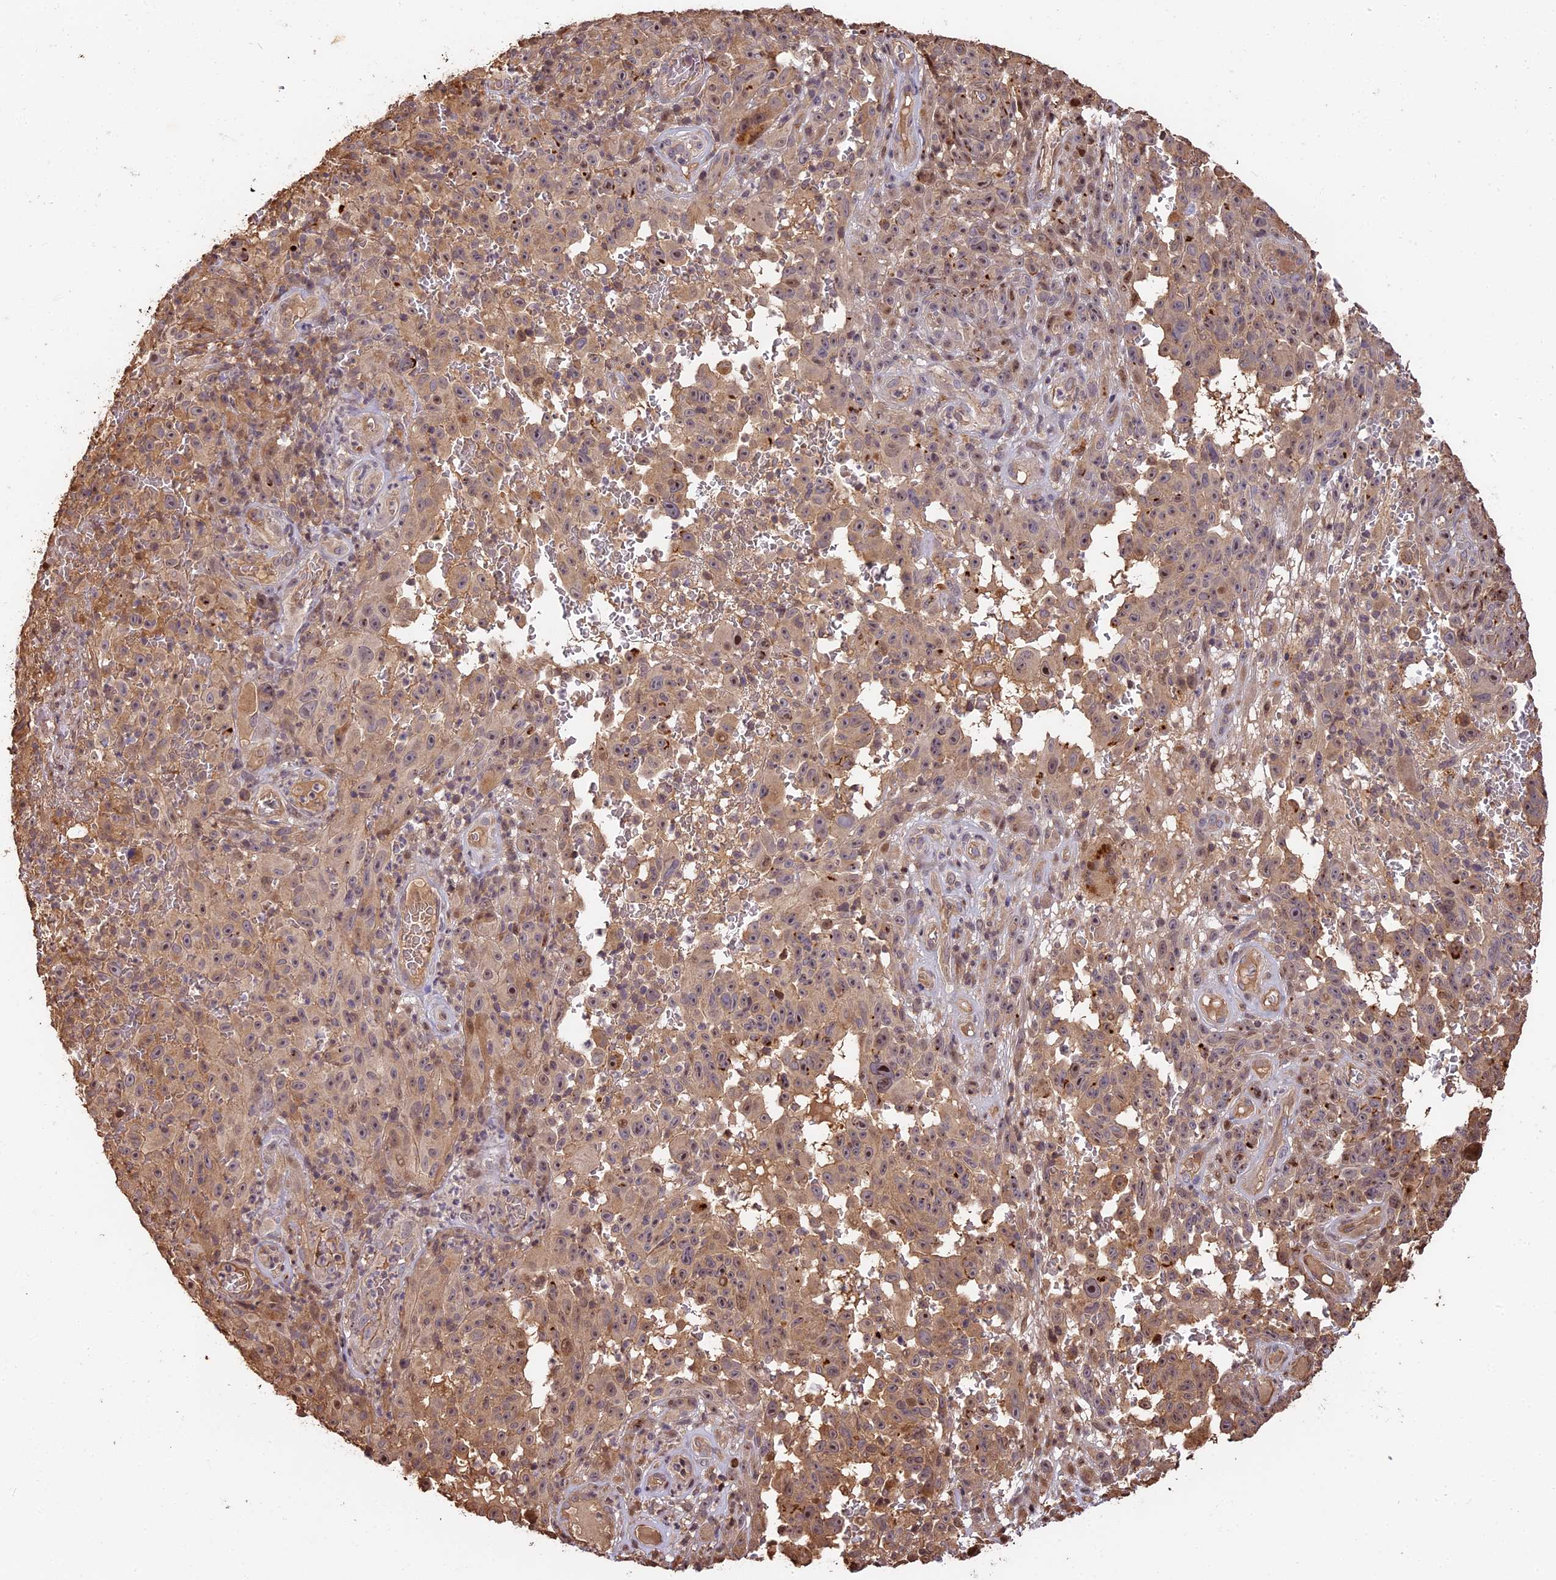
{"staining": {"intensity": "moderate", "quantity": ">75%", "location": "cytoplasmic/membranous,nuclear"}, "tissue": "melanoma", "cell_type": "Tumor cells", "image_type": "cancer", "snomed": [{"axis": "morphology", "description": "Malignant melanoma, NOS"}, {"axis": "topography", "description": "Skin"}], "caption": "Moderate cytoplasmic/membranous and nuclear protein staining is seen in approximately >75% of tumor cells in malignant melanoma.", "gene": "PPP1R37", "patient": {"sex": "female", "age": 82}}